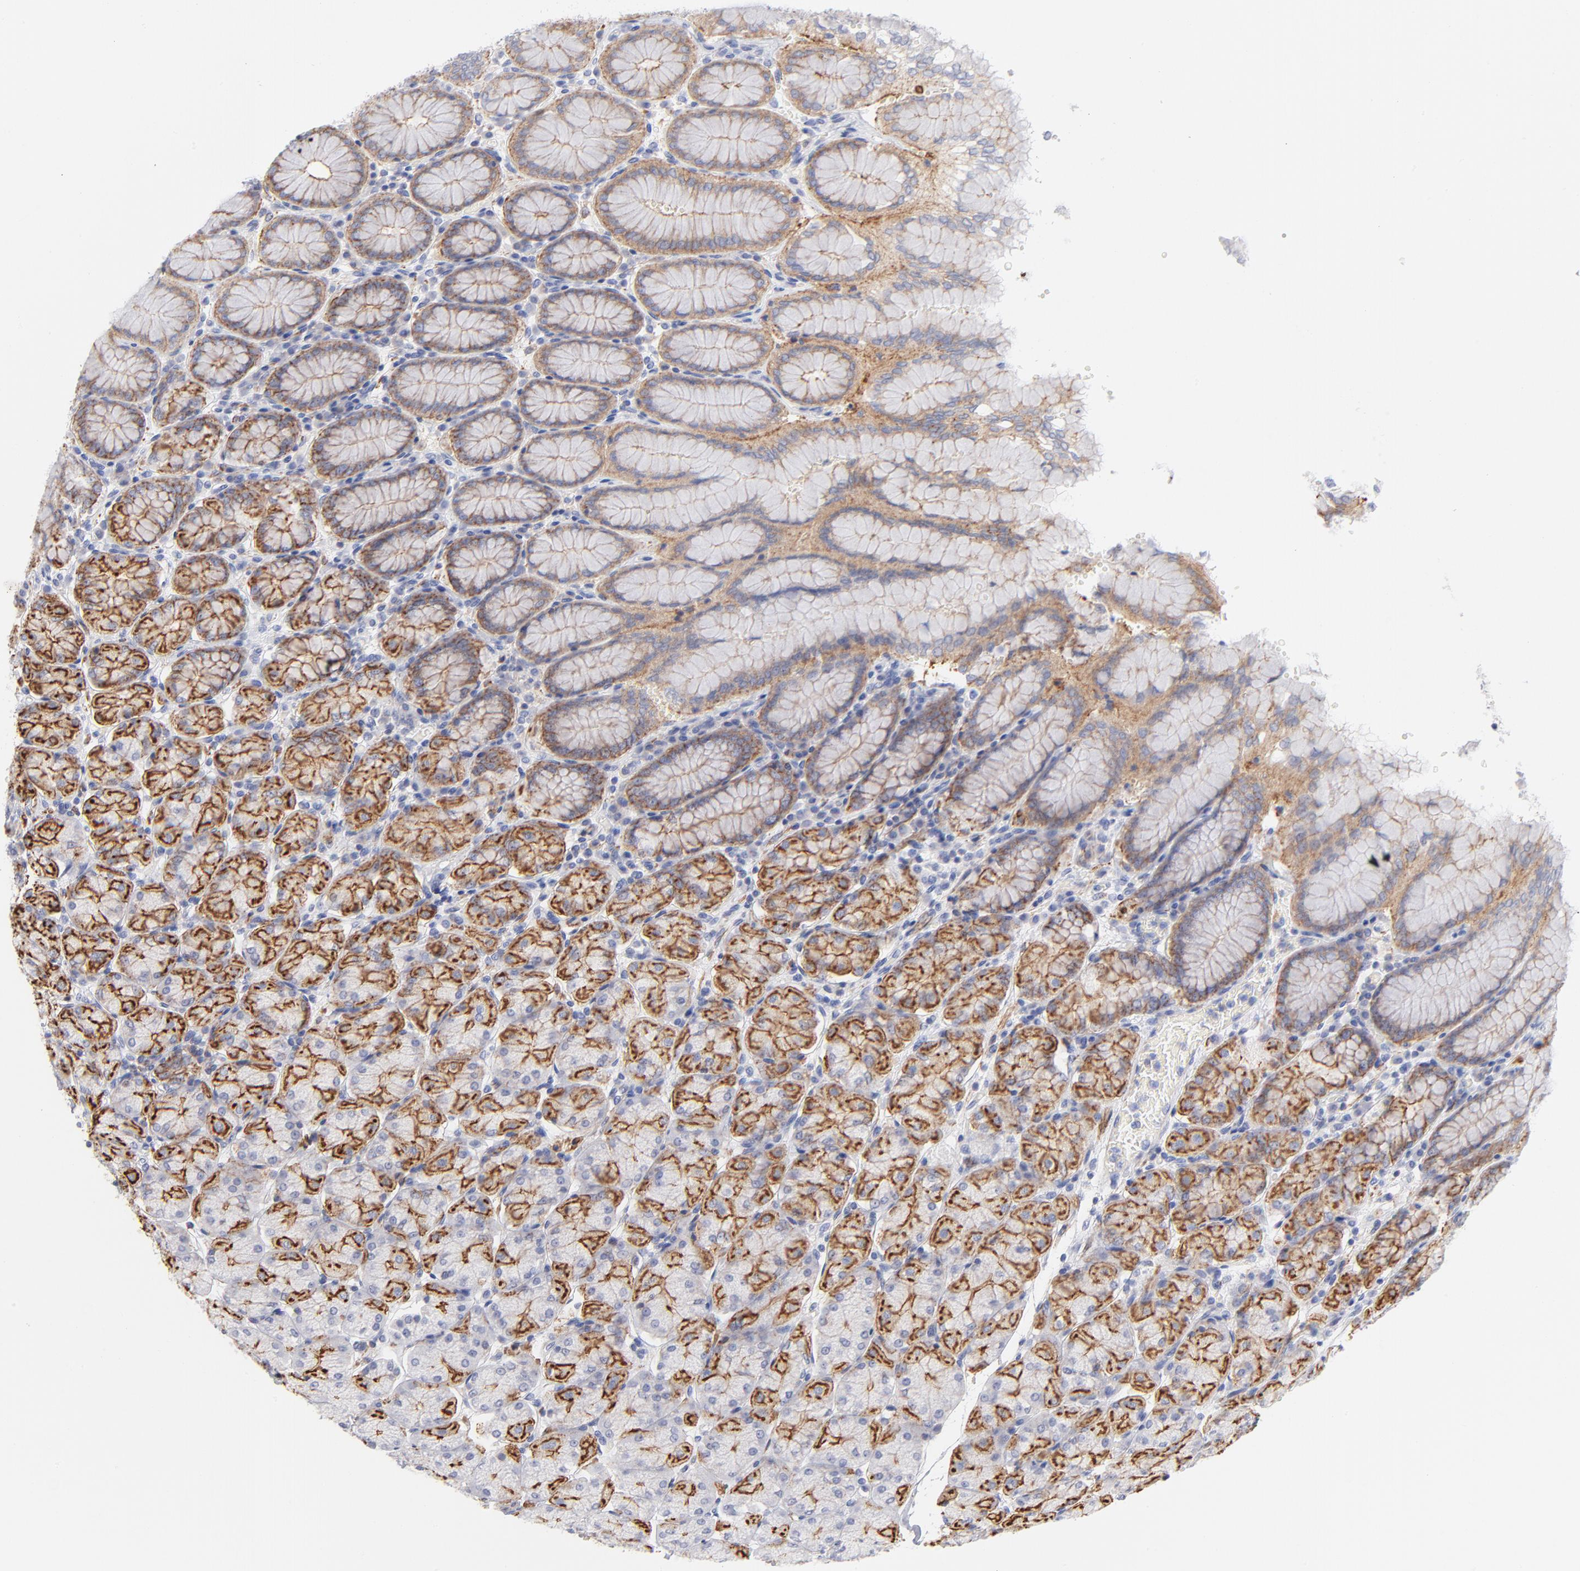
{"staining": {"intensity": "strong", "quantity": "25%-75%", "location": "cytoplasmic/membranous"}, "tissue": "stomach", "cell_type": "Glandular cells", "image_type": "normal", "snomed": [{"axis": "morphology", "description": "Normal tissue, NOS"}, {"axis": "topography", "description": "Stomach, upper"}, {"axis": "topography", "description": "Stomach"}], "caption": "Immunohistochemistry of normal stomach exhibits high levels of strong cytoplasmic/membranous expression in approximately 25%-75% of glandular cells.", "gene": "ACTA2", "patient": {"sex": "male", "age": 76}}